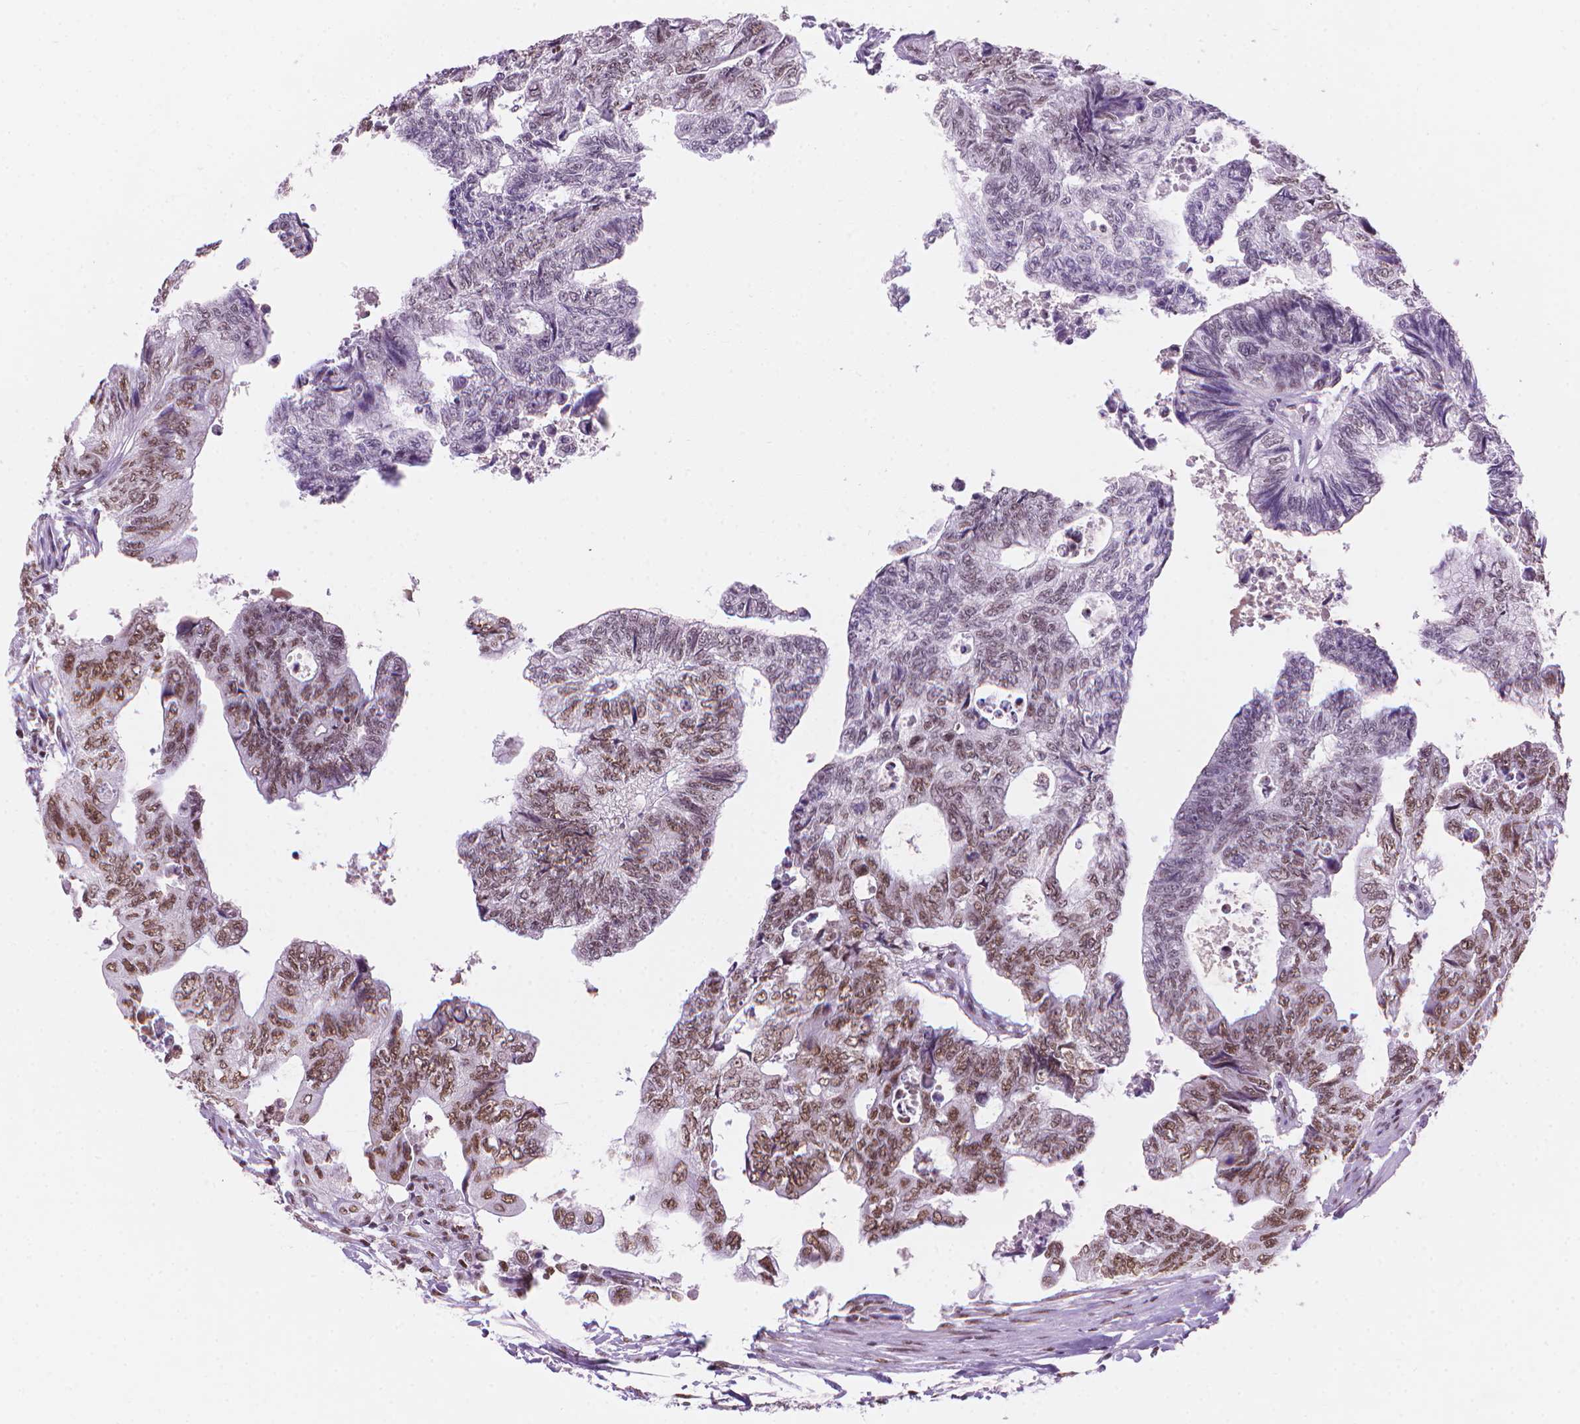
{"staining": {"intensity": "moderate", "quantity": "25%-75%", "location": "nuclear"}, "tissue": "colorectal cancer", "cell_type": "Tumor cells", "image_type": "cancer", "snomed": [{"axis": "morphology", "description": "Adenocarcinoma, NOS"}, {"axis": "topography", "description": "Colon"}], "caption": "Immunohistochemical staining of colorectal cancer exhibits moderate nuclear protein expression in about 25%-75% of tumor cells.", "gene": "RPA4", "patient": {"sex": "male", "age": 57}}